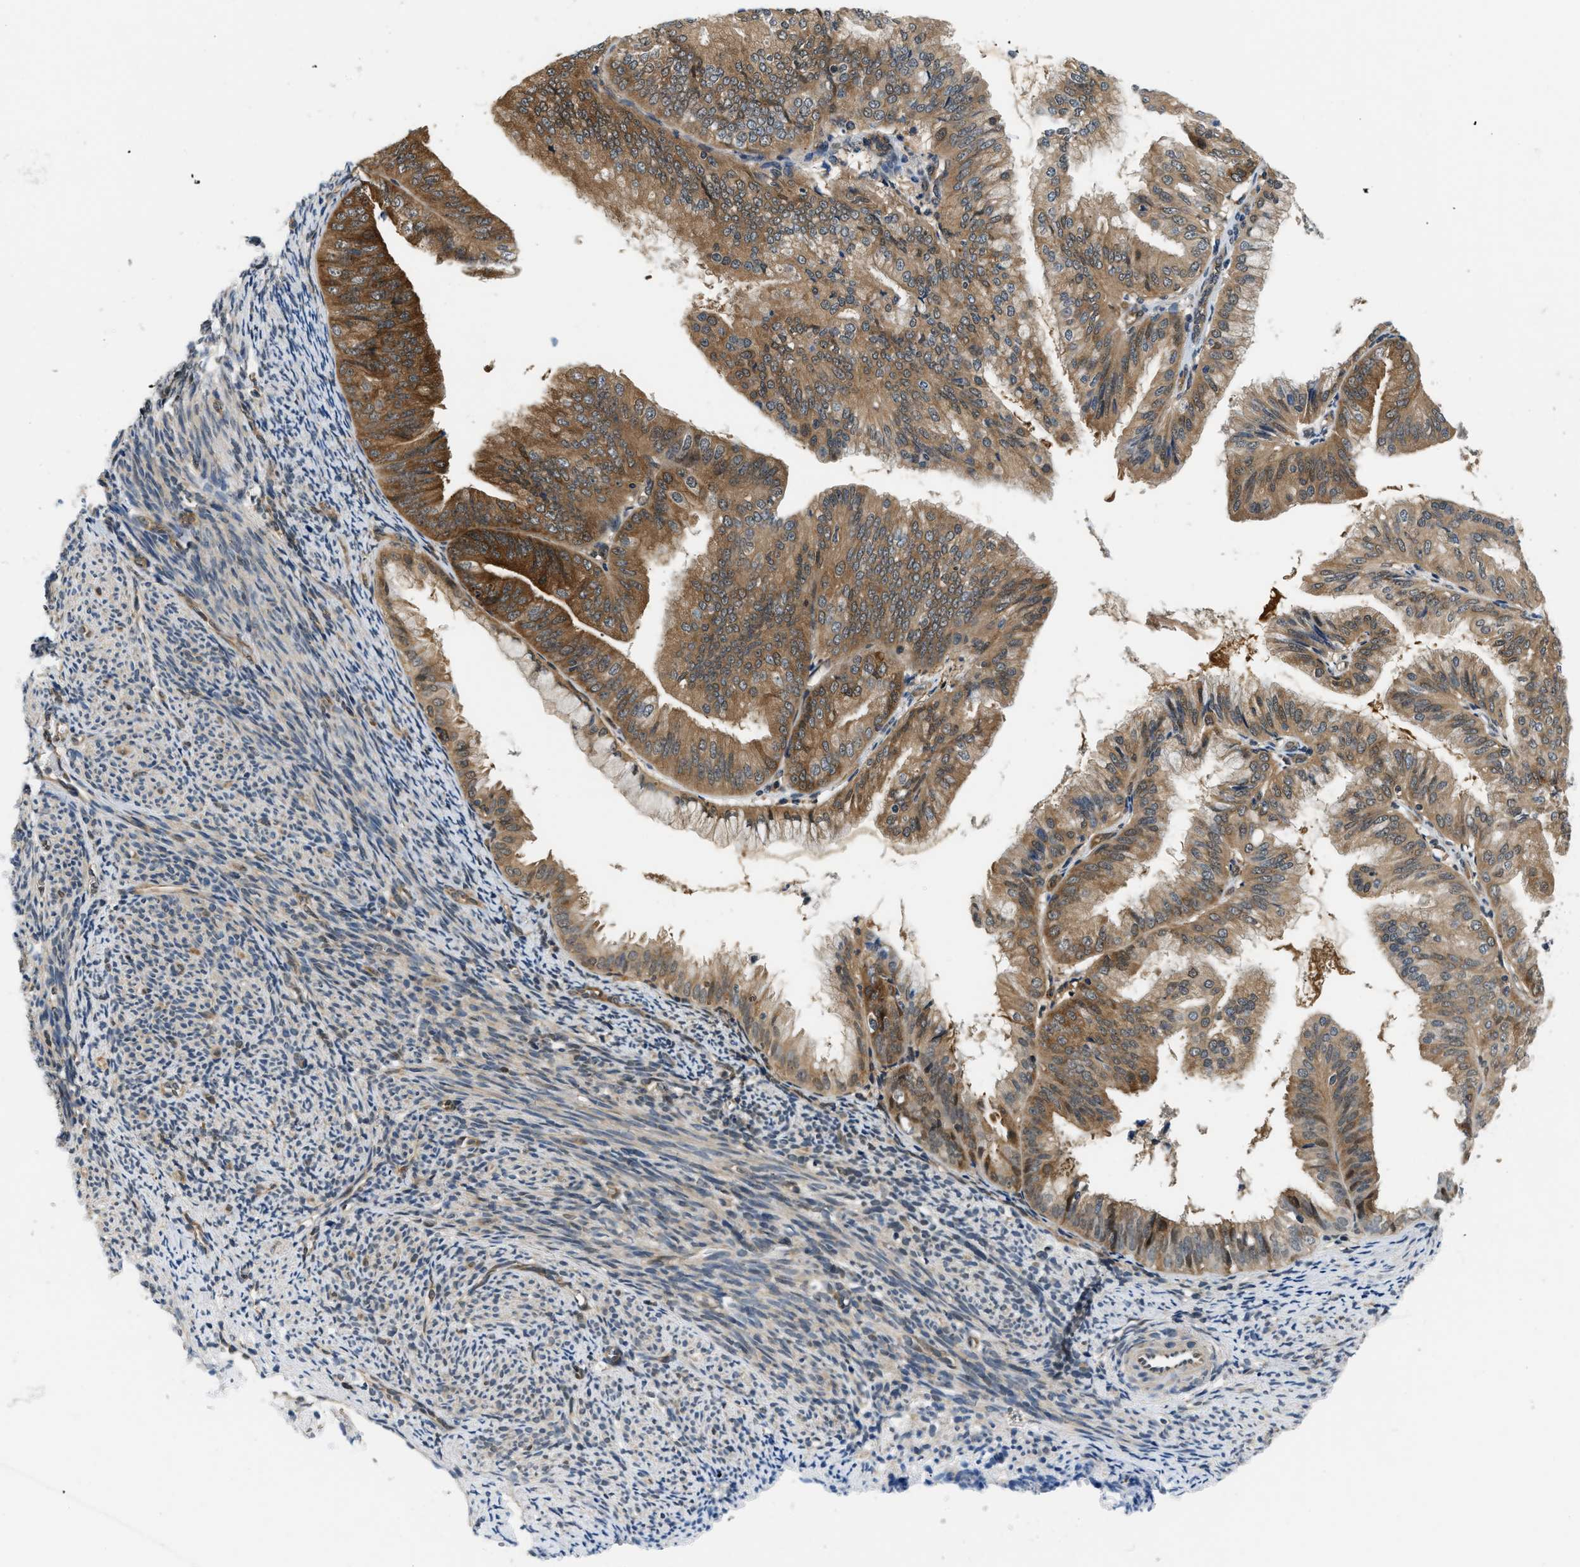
{"staining": {"intensity": "moderate", "quantity": ">75%", "location": "cytoplasmic/membranous"}, "tissue": "endometrial cancer", "cell_type": "Tumor cells", "image_type": "cancer", "snomed": [{"axis": "morphology", "description": "Adenocarcinoma, NOS"}, {"axis": "topography", "description": "Endometrium"}], "caption": "A brown stain labels moderate cytoplasmic/membranous positivity of a protein in human endometrial cancer tumor cells. The staining is performed using DAB (3,3'-diaminobenzidine) brown chromogen to label protein expression. The nuclei are counter-stained blue using hematoxylin.", "gene": "EIF4EBP2", "patient": {"sex": "female", "age": 63}}